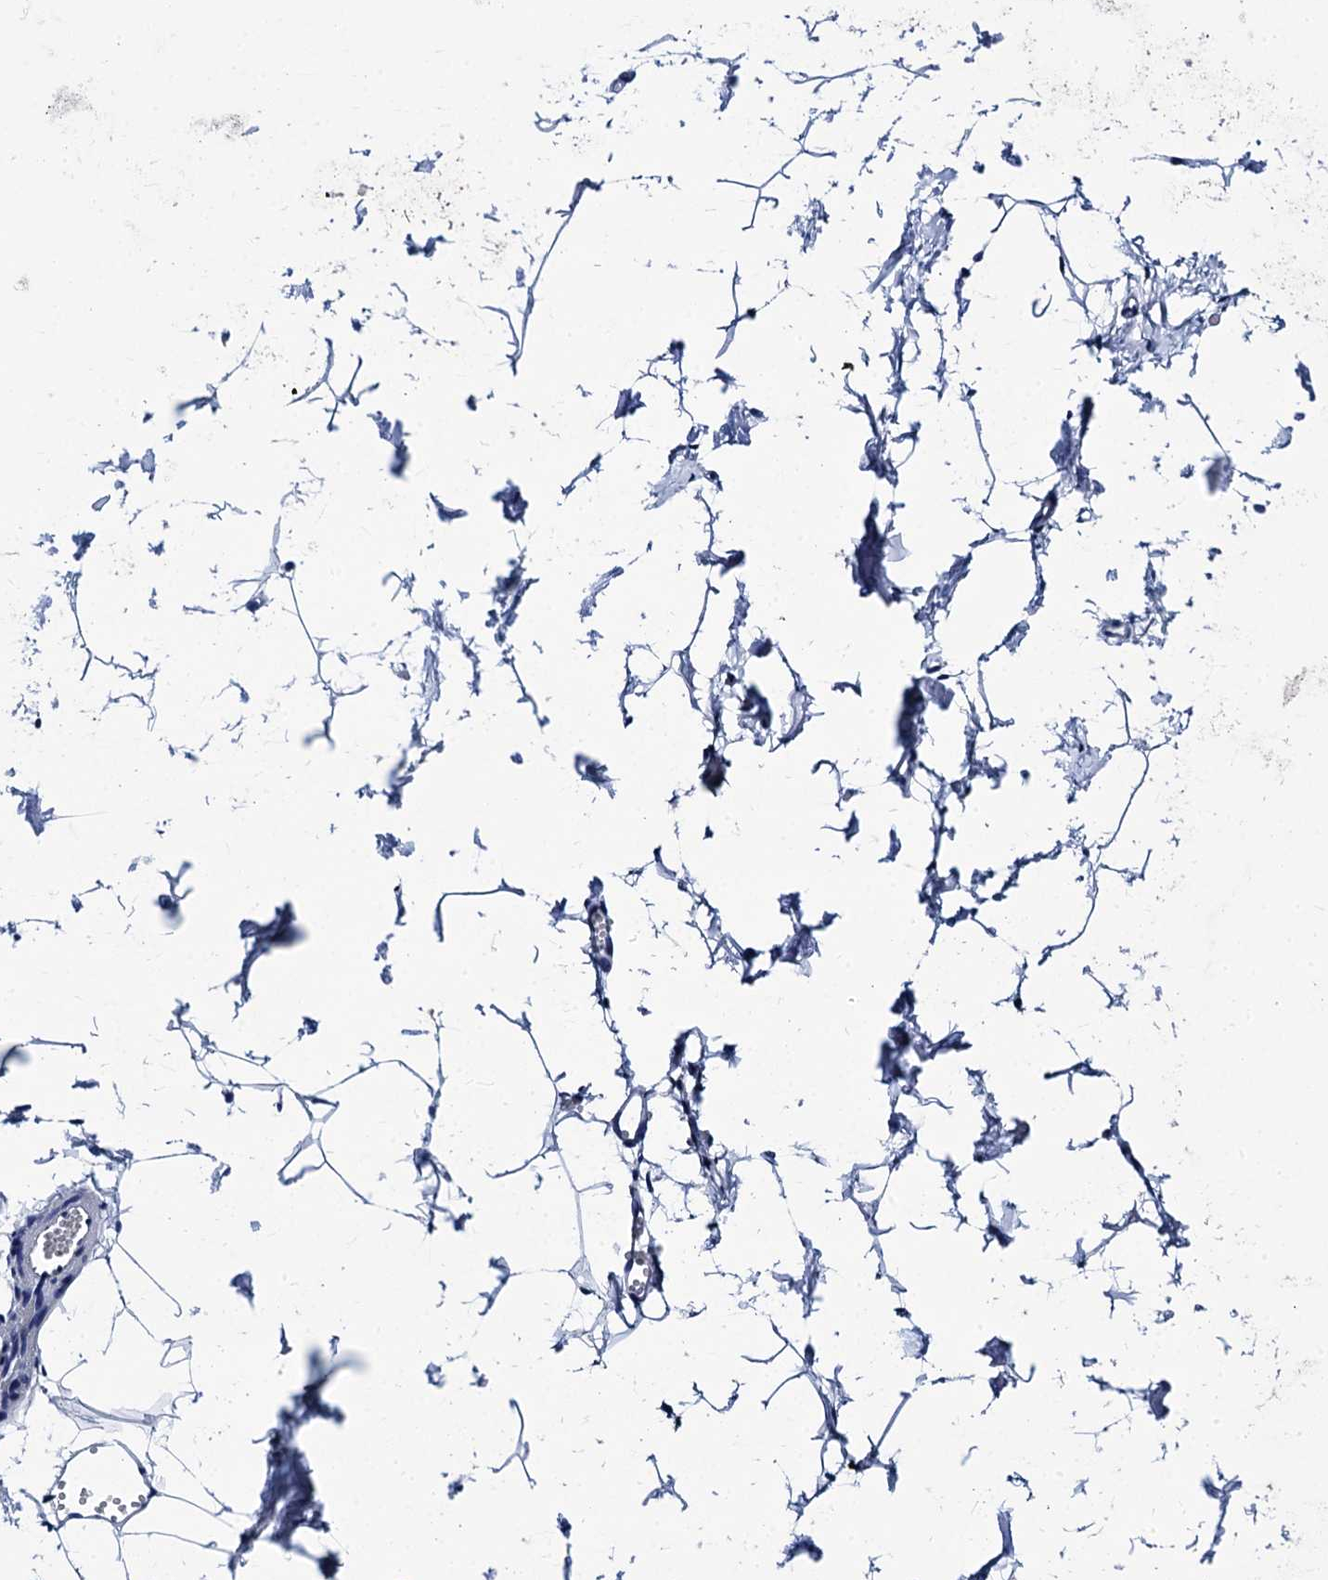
{"staining": {"intensity": "negative", "quantity": "none", "location": "none"}, "tissue": "adipose tissue", "cell_type": "Adipocytes", "image_type": "normal", "snomed": [{"axis": "morphology", "description": "Normal tissue, NOS"}, {"axis": "topography", "description": "Gallbladder"}, {"axis": "topography", "description": "Peripheral nerve tissue"}], "caption": "Immunohistochemical staining of normal human adipose tissue shows no significant expression in adipocytes. The staining is performed using DAB (3,3'-diaminobenzidine) brown chromogen with nuclei counter-stained in using hematoxylin.", "gene": "MYBPC3", "patient": {"sex": "male", "age": 38}}